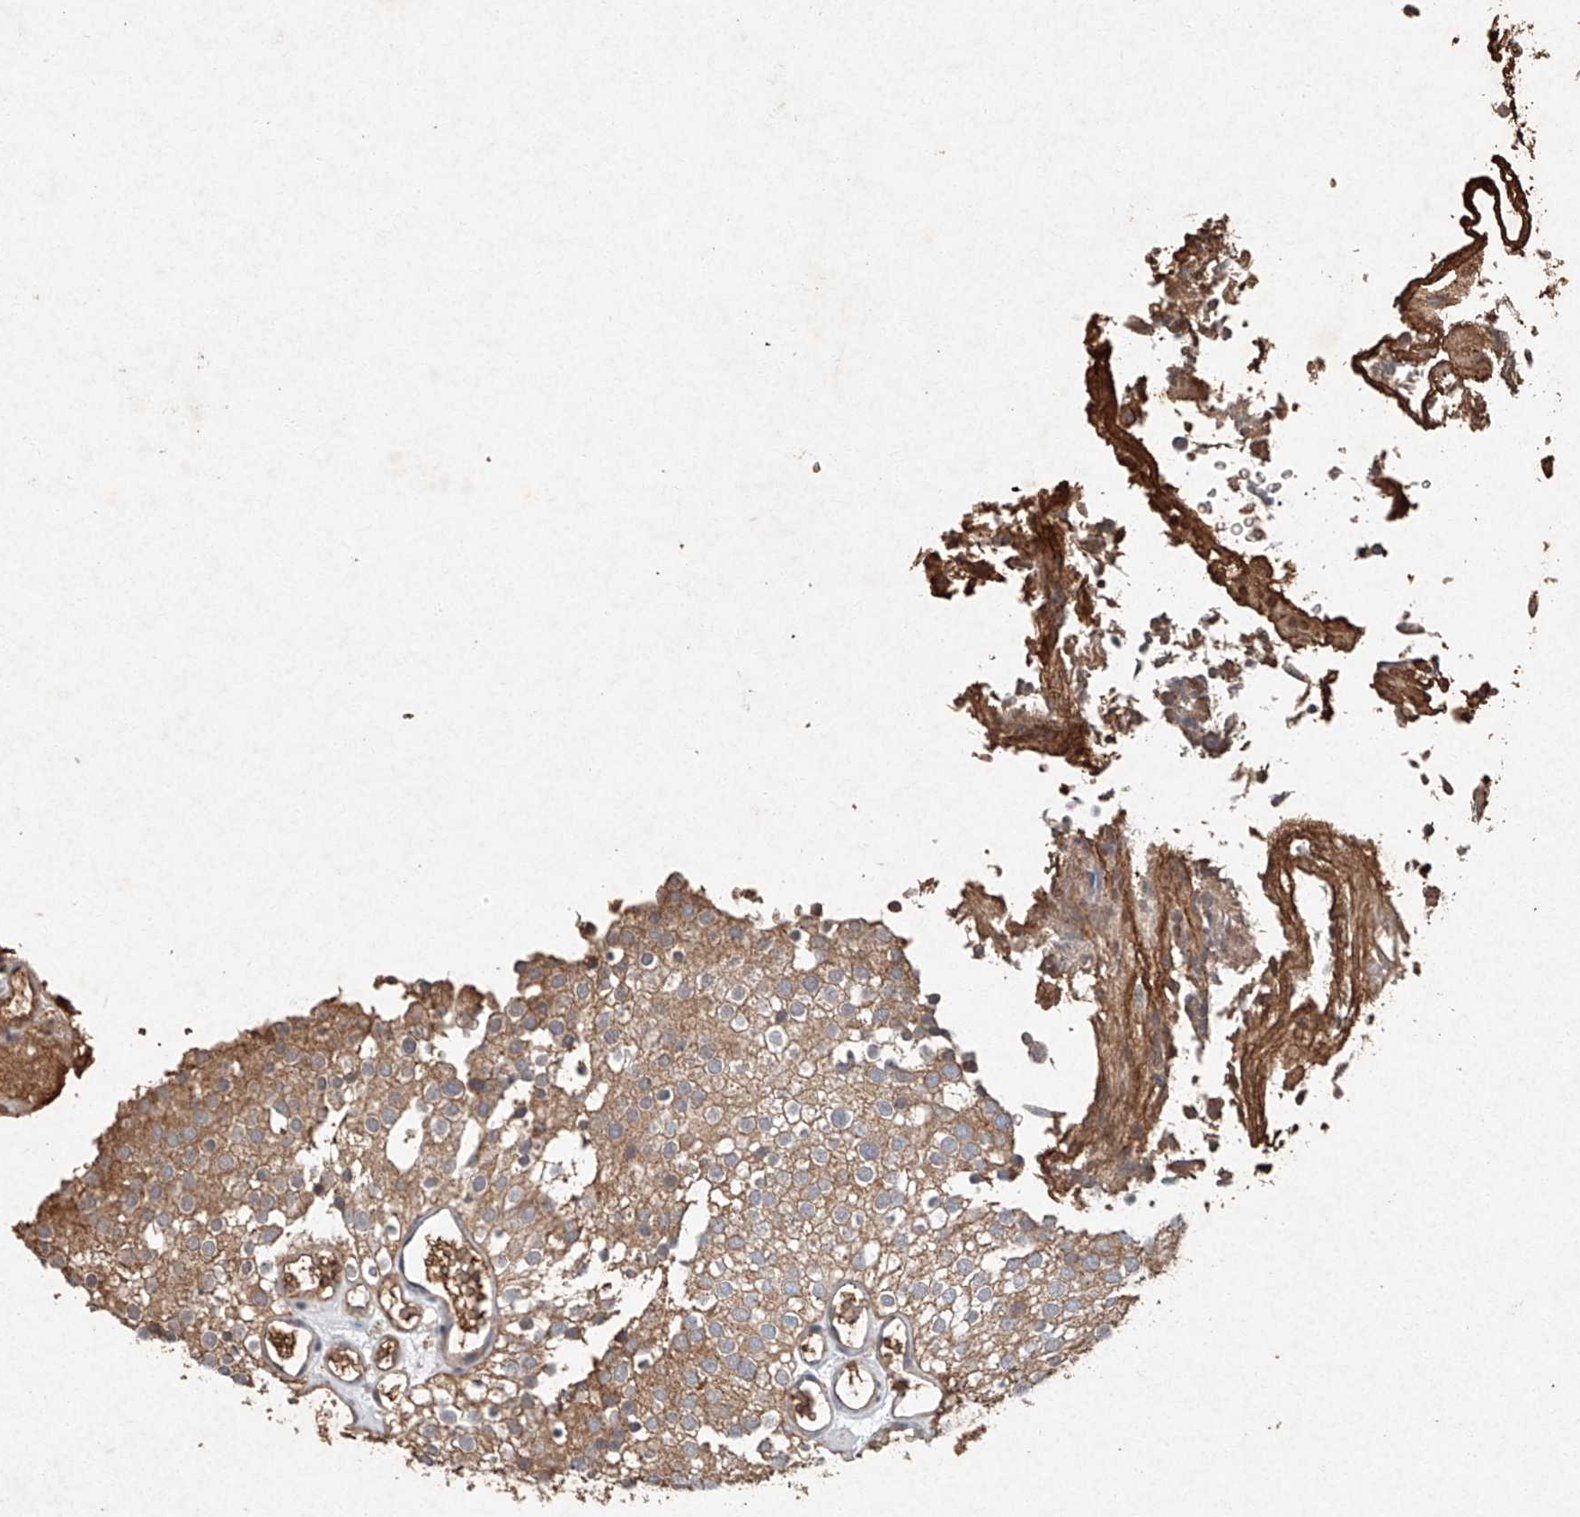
{"staining": {"intensity": "moderate", "quantity": ">75%", "location": "cytoplasmic/membranous"}, "tissue": "urothelial cancer", "cell_type": "Tumor cells", "image_type": "cancer", "snomed": [{"axis": "morphology", "description": "Urothelial carcinoma, Low grade"}, {"axis": "topography", "description": "Urinary bladder"}], "caption": "High-magnification brightfield microscopy of urothelial carcinoma (low-grade) stained with DAB (brown) and counterstained with hematoxylin (blue). tumor cells exhibit moderate cytoplasmic/membranous expression is appreciated in approximately>75% of cells.", "gene": "STK3", "patient": {"sex": "male", "age": 78}}